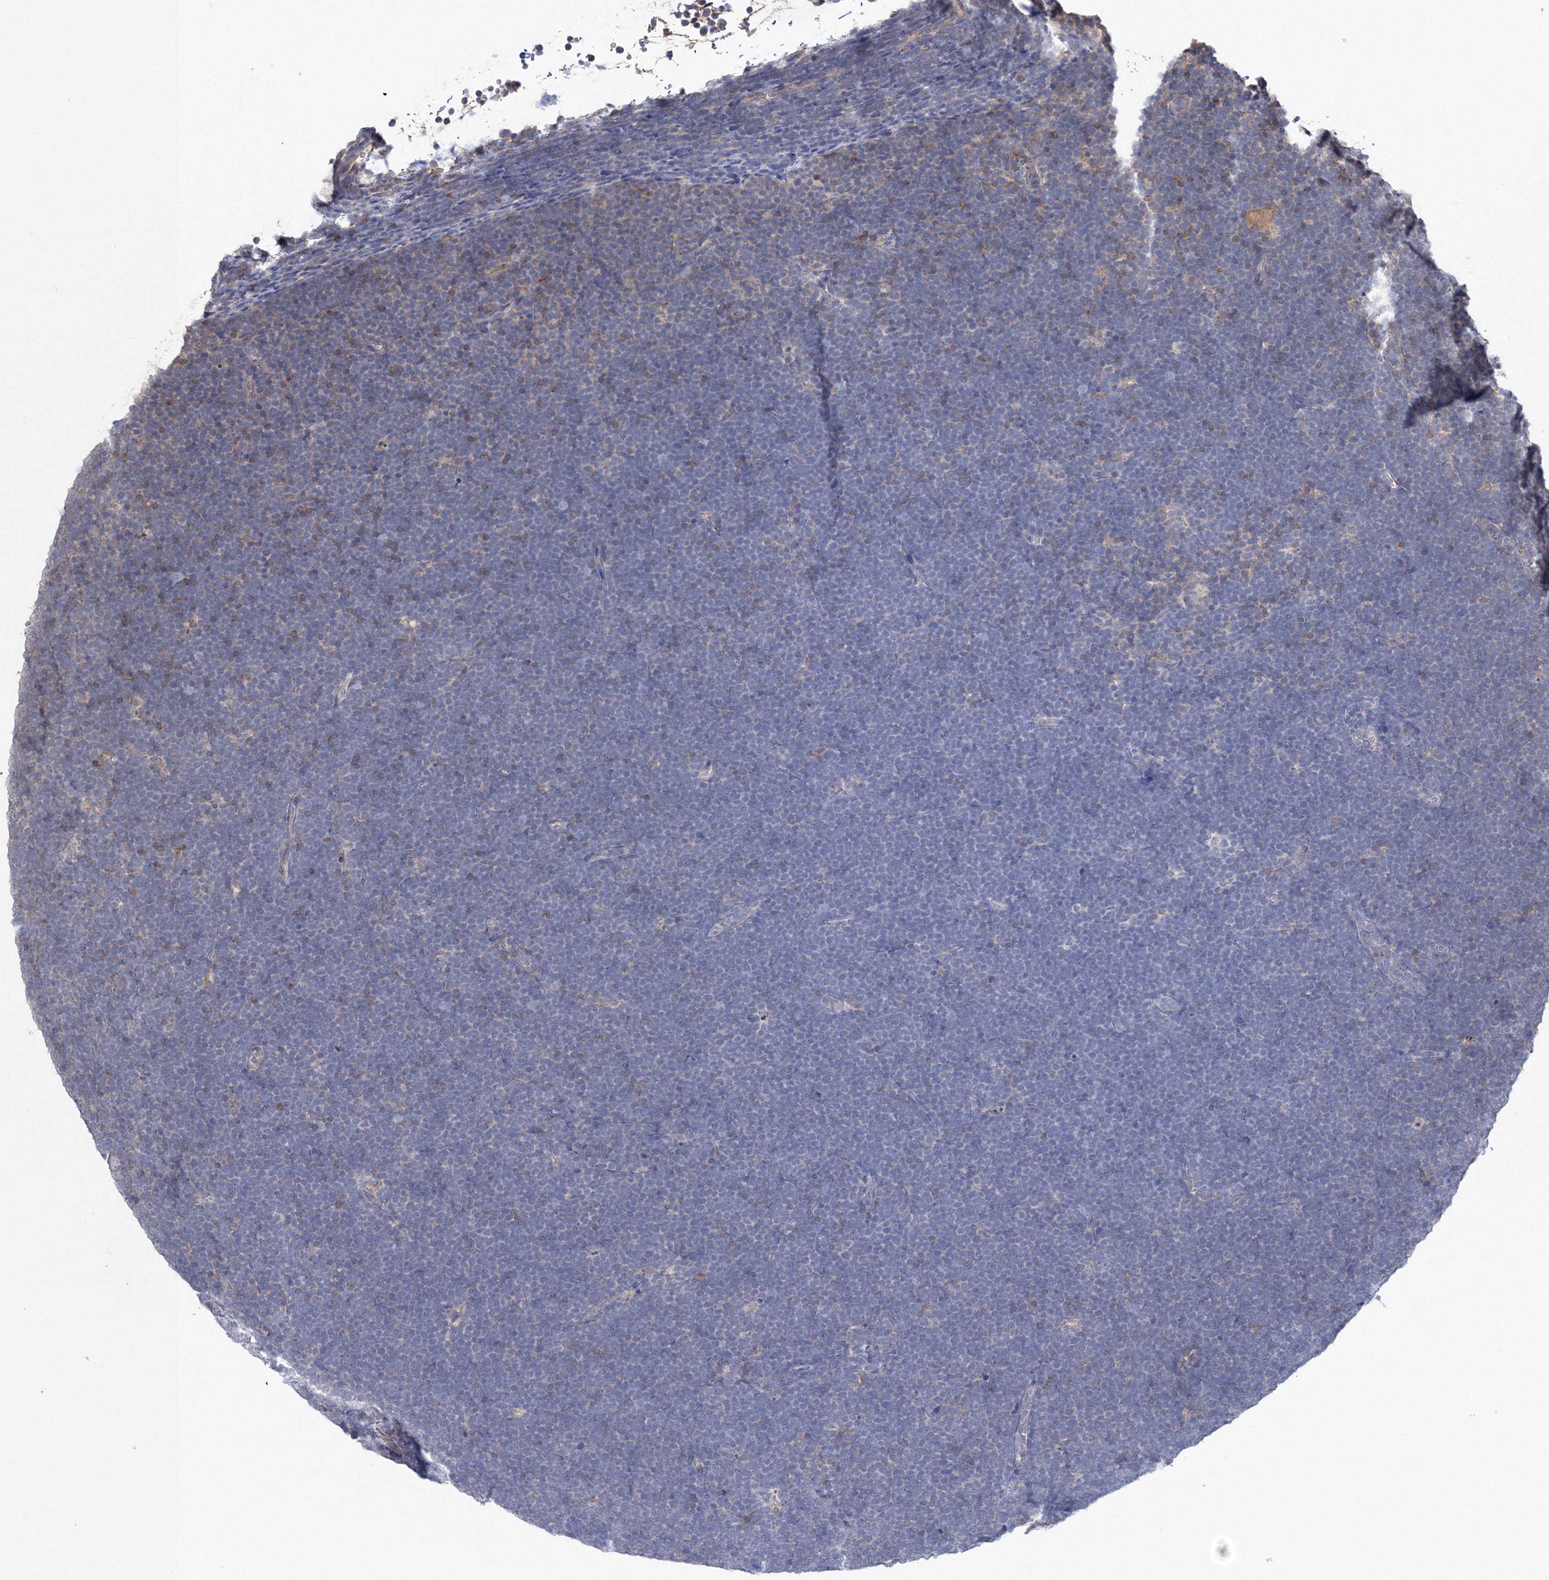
{"staining": {"intensity": "negative", "quantity": "none", "location": "none"}, "tissue": "lymphoma", "cell_type": "Tumor cells", "image_type": "cancer", "snomed": [{"axis": "morphology", "description": "Malignant lymphoma, non-Hodgkin's type, High grade"}, {"axis": "topography", "description": "Lymph node"}], "caption": "Immunohistochemical staining of human high-grade malignant lymphoma, non-Hodgkin's type demonstrates no significant expression in tumor cells.", "gene": "PPP2R2B", "patient": {"sex": "male", "age": 13}}